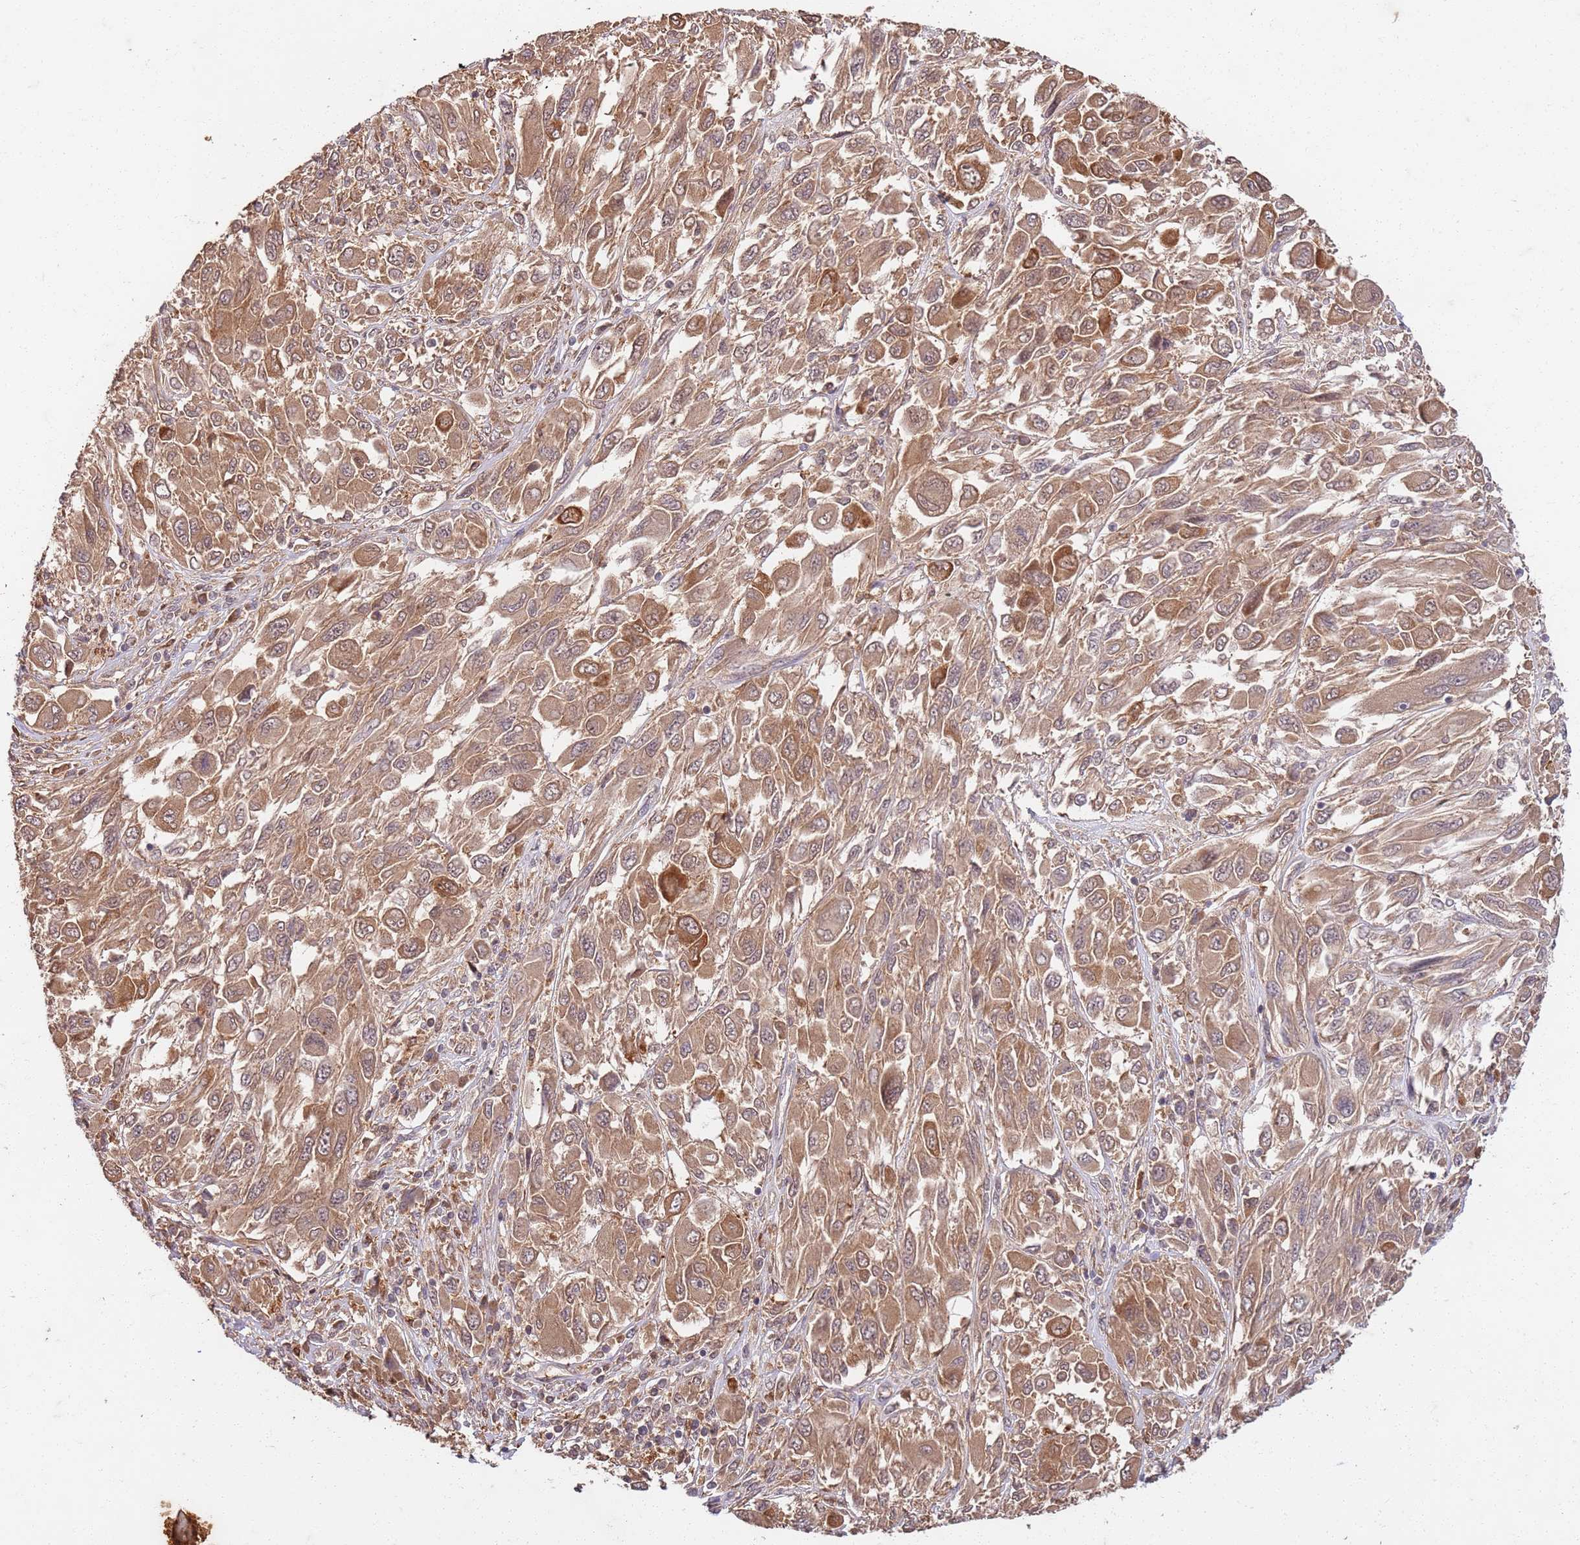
{"staining": {"intensity": "moderate", "quantity": ">75%", "location": "cytoplasmic/membranous,nuclear"}, "tissue": "melanoma", "cell_type": "Tumor cells", "image_type": "cancer", "snomed": [{"axis": "morphology", "description": "Malignant melanoma, NOS"}, {"axis": "topography", "description": "Skin"}], "caption": "Melanoma tissue shows moderate cytoplasmic/membranous and nuclear staining in about >75% of tumor cells, visualized by immunohistochemistry. (DAB IHC with brightfield microscopy, high magnification).", "gene": "UBE3A", "patient": {"sex": "female", "age": 91}}